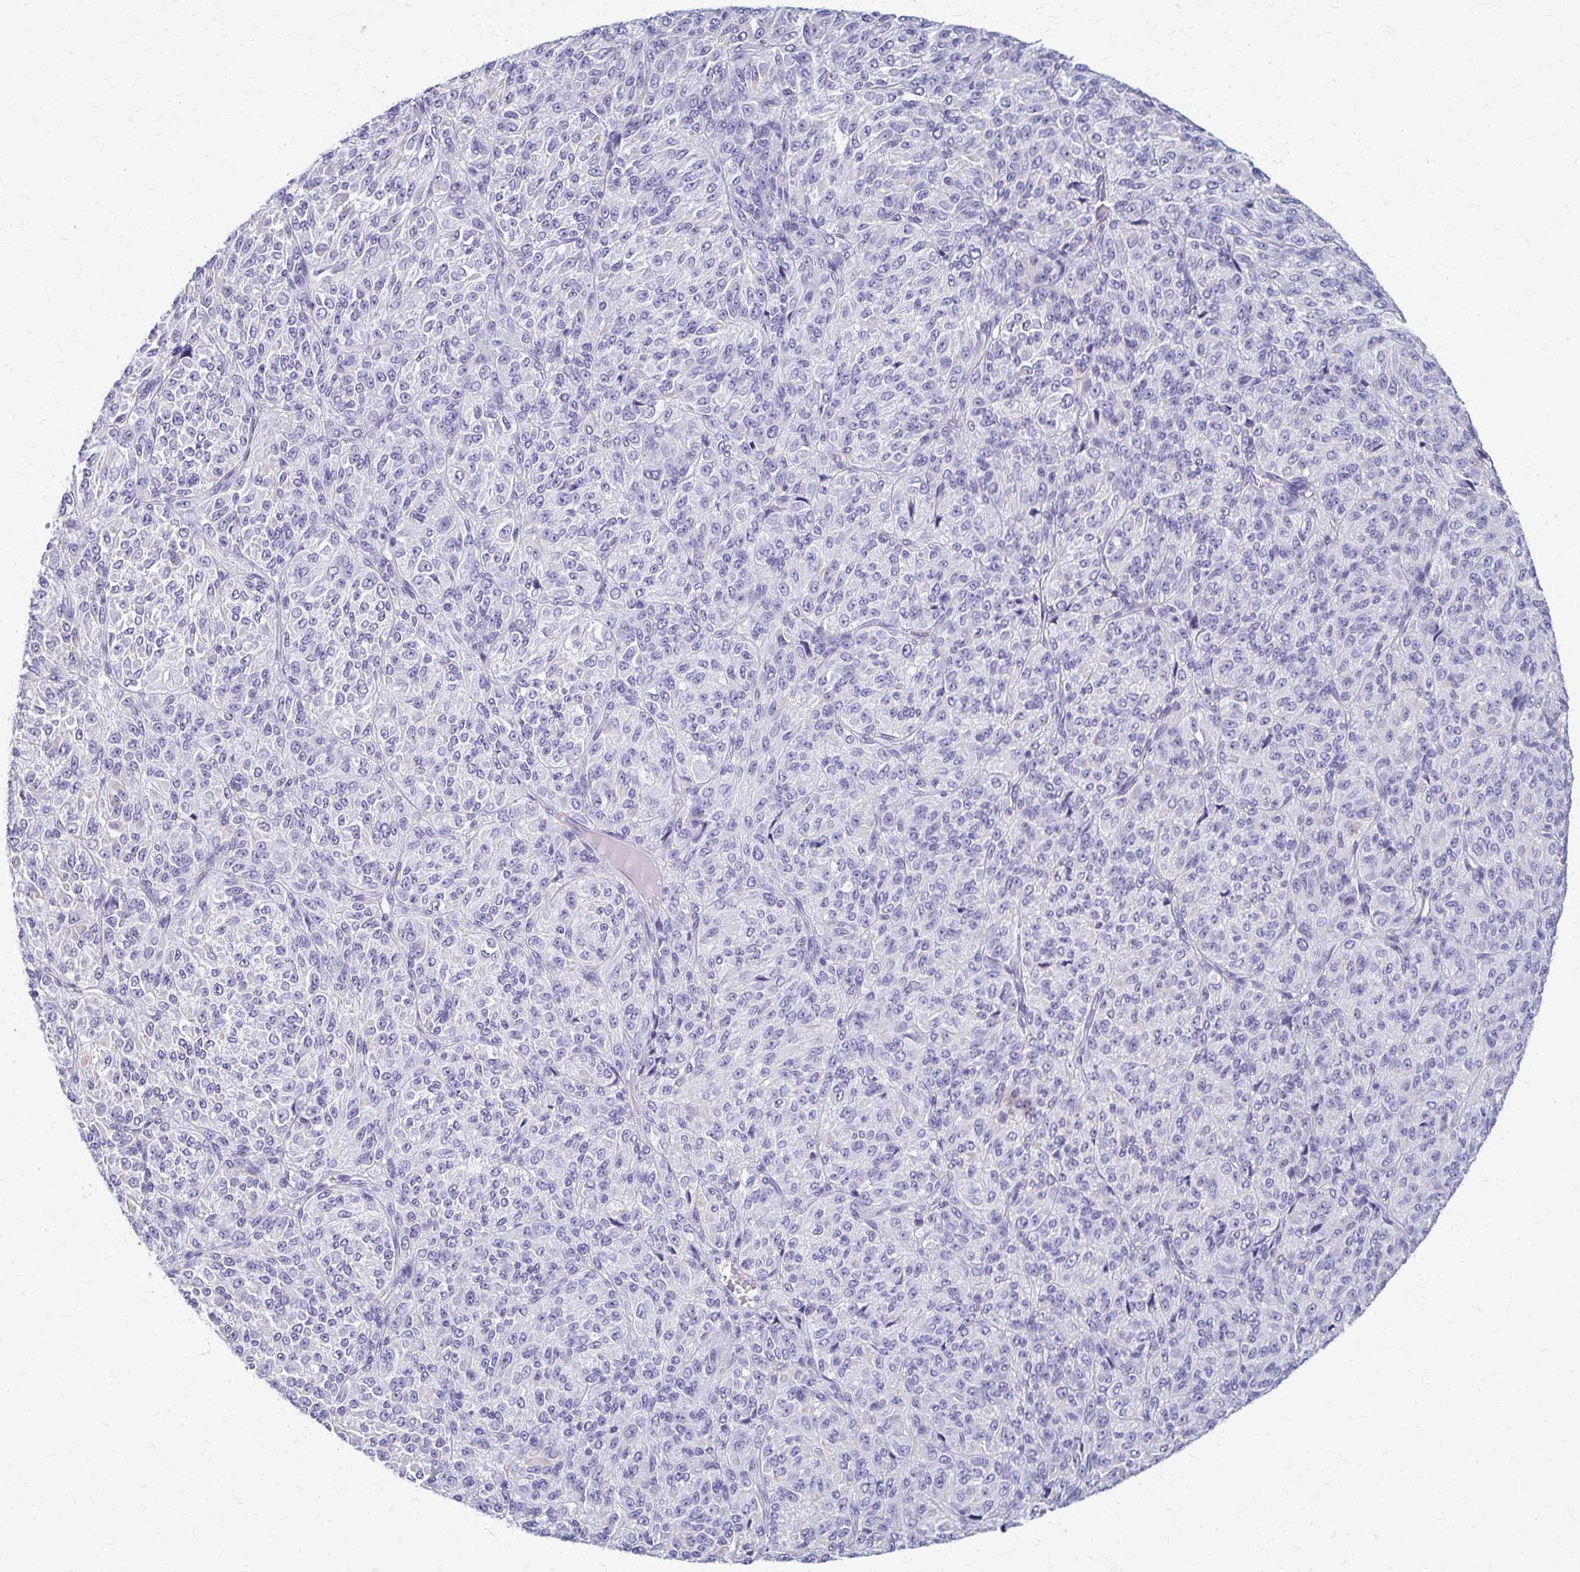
{"staining": {"intensity": "negative", "quantity": "none", "location": "none"}, "tissue": "melanoma", "cell_type": "Tumor cells", "image_type": "cancer", "snomed": [{"axis": "morphology", "description": "Malignant melanoma, Metastatic site"}, {"axis": "topography", "description": "Brain"}], "caption": "Tumor cells show no significant expression in melanoma.", "gene": "GFAP", "patient": {"sex": "female", "age": 56}}